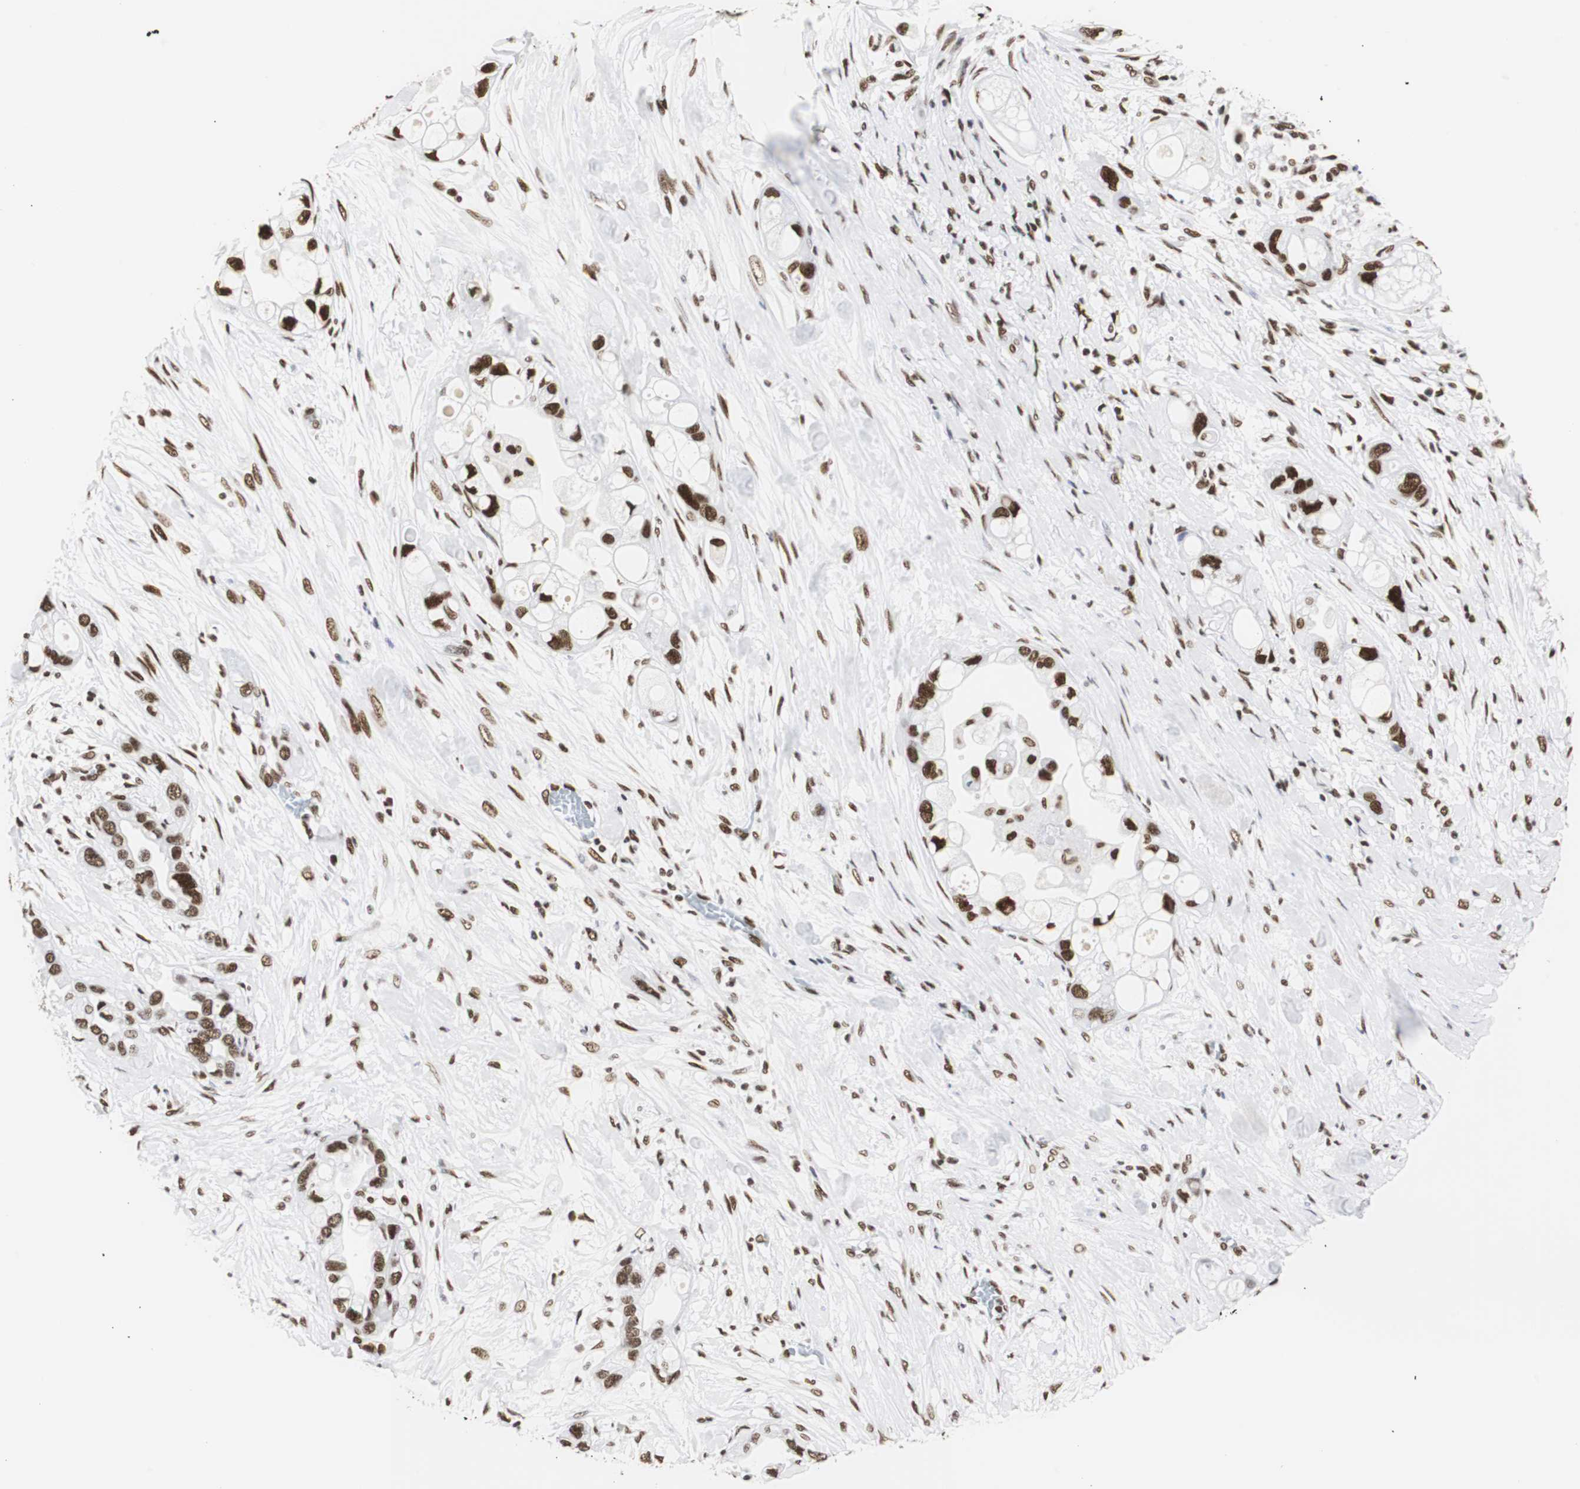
{"staining": {"intensity": "strong", "quantity": ">75%", "location": "nuclear"}, "tissue": "pancreatic cancer", "cell_type": "Tumor cells", "image_type": "cancer", "snomed": [{"axis": "morphology", "description": "Adenocarcinoma, NOS"}, {"axis": "topography", "description": "Pancreas"}], "caption": "Strong nuclear protein staining is present in about >75% of tumor cells in adenocarcinoma (pancreatic).", "gene": "HNRNPH2", "patient": {"sex": "female", "age": 77}}